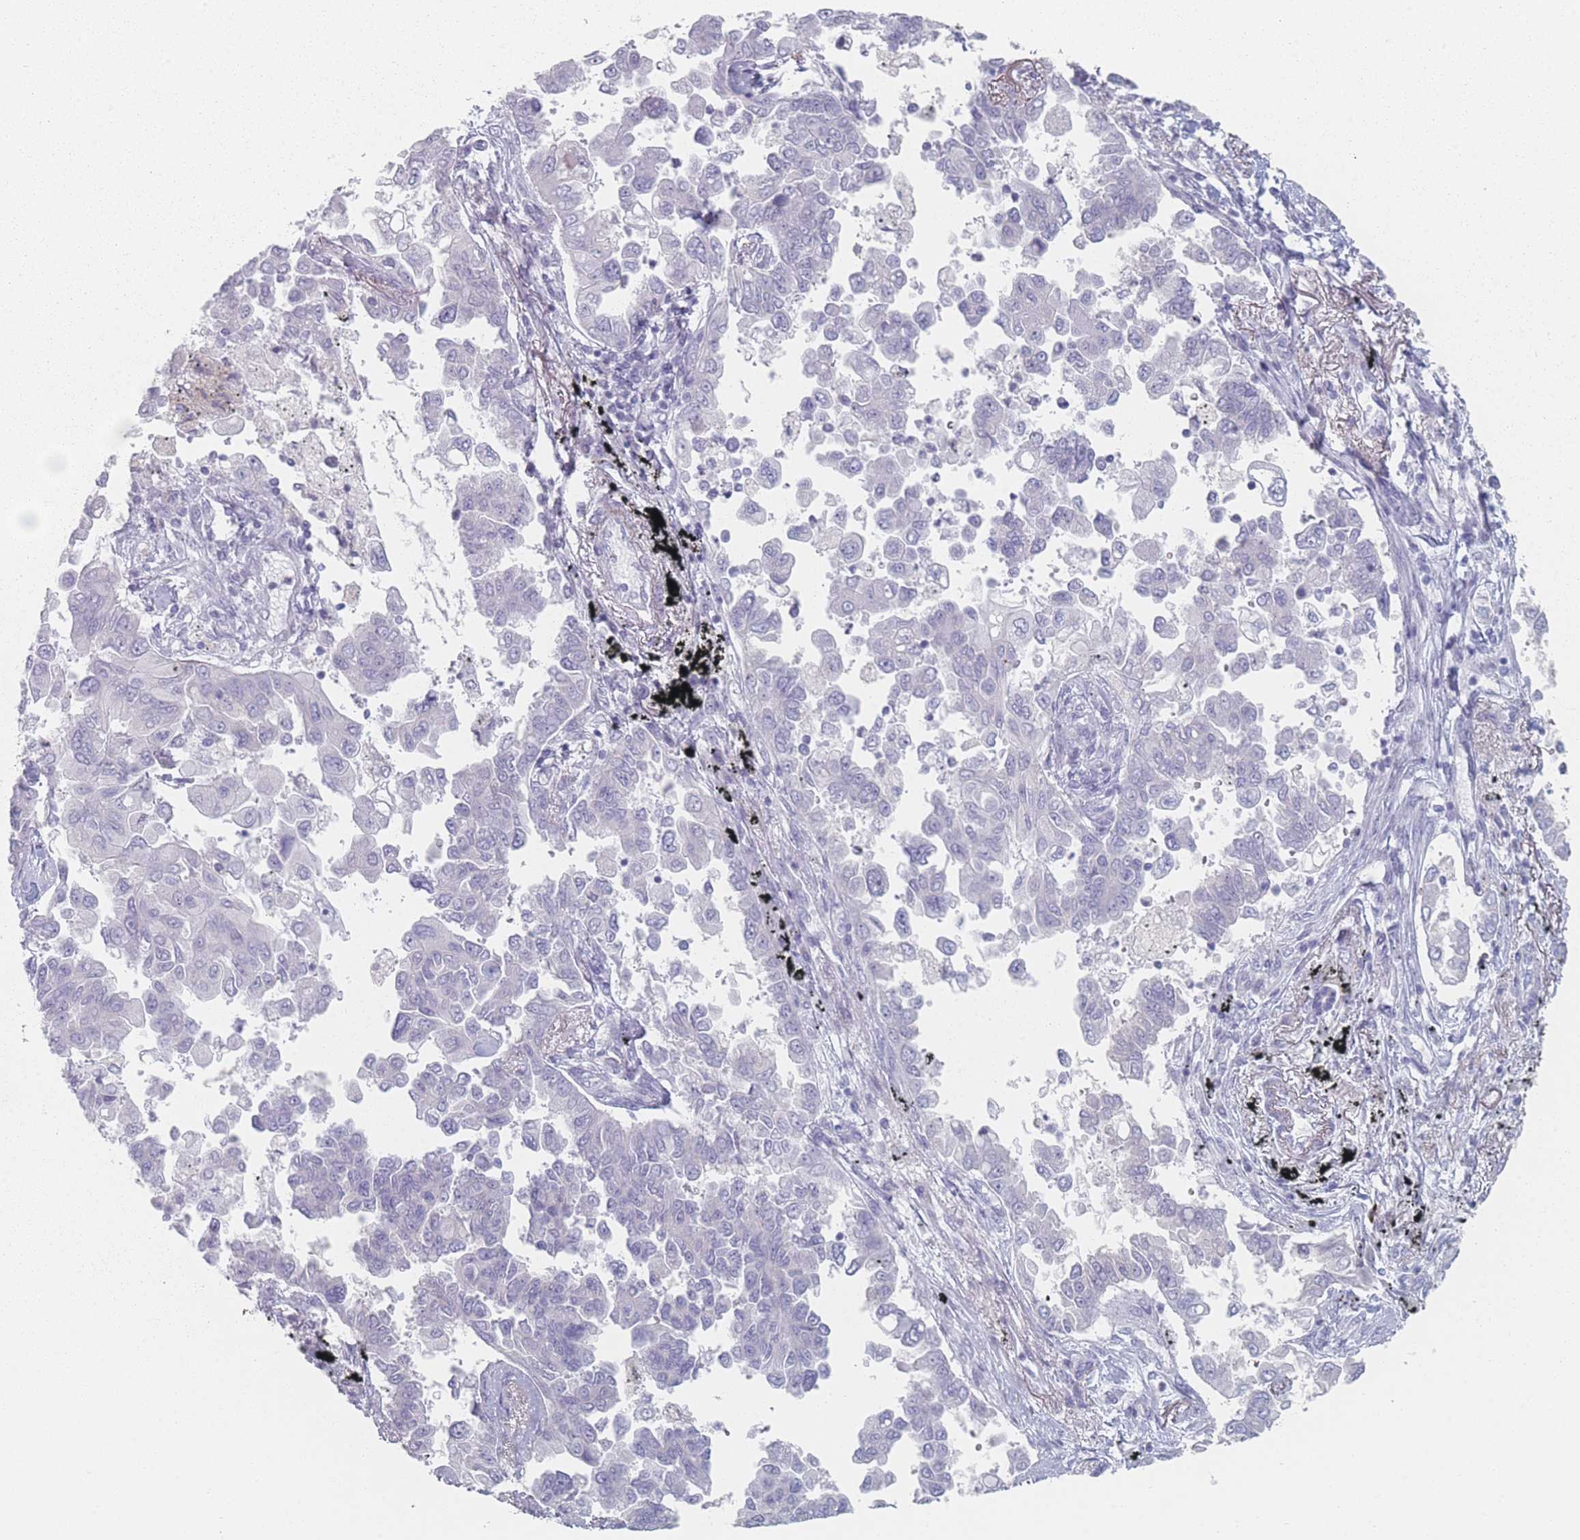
{"staining": {"intensity": "strong", "quantity": "25%-75%", "location": "cytoplasmic/membranous"}, "tissue": "lung cancer", "cell_type": "Tumor cells", "image_type": "cancer", "snomed": [{"axis": "morphology", "description": "Adenocarcinoma, NOS"}, {"axis": "topography", "description": "Lung"}], "caption": "Protein staining demonstrates strong cytoplasmic/membranous staining in approximately 25%-75% of tumor cells in lung adenocarcinoma.", "gene": "RNF4", "patient": {"sex": "female", "age": 67}}